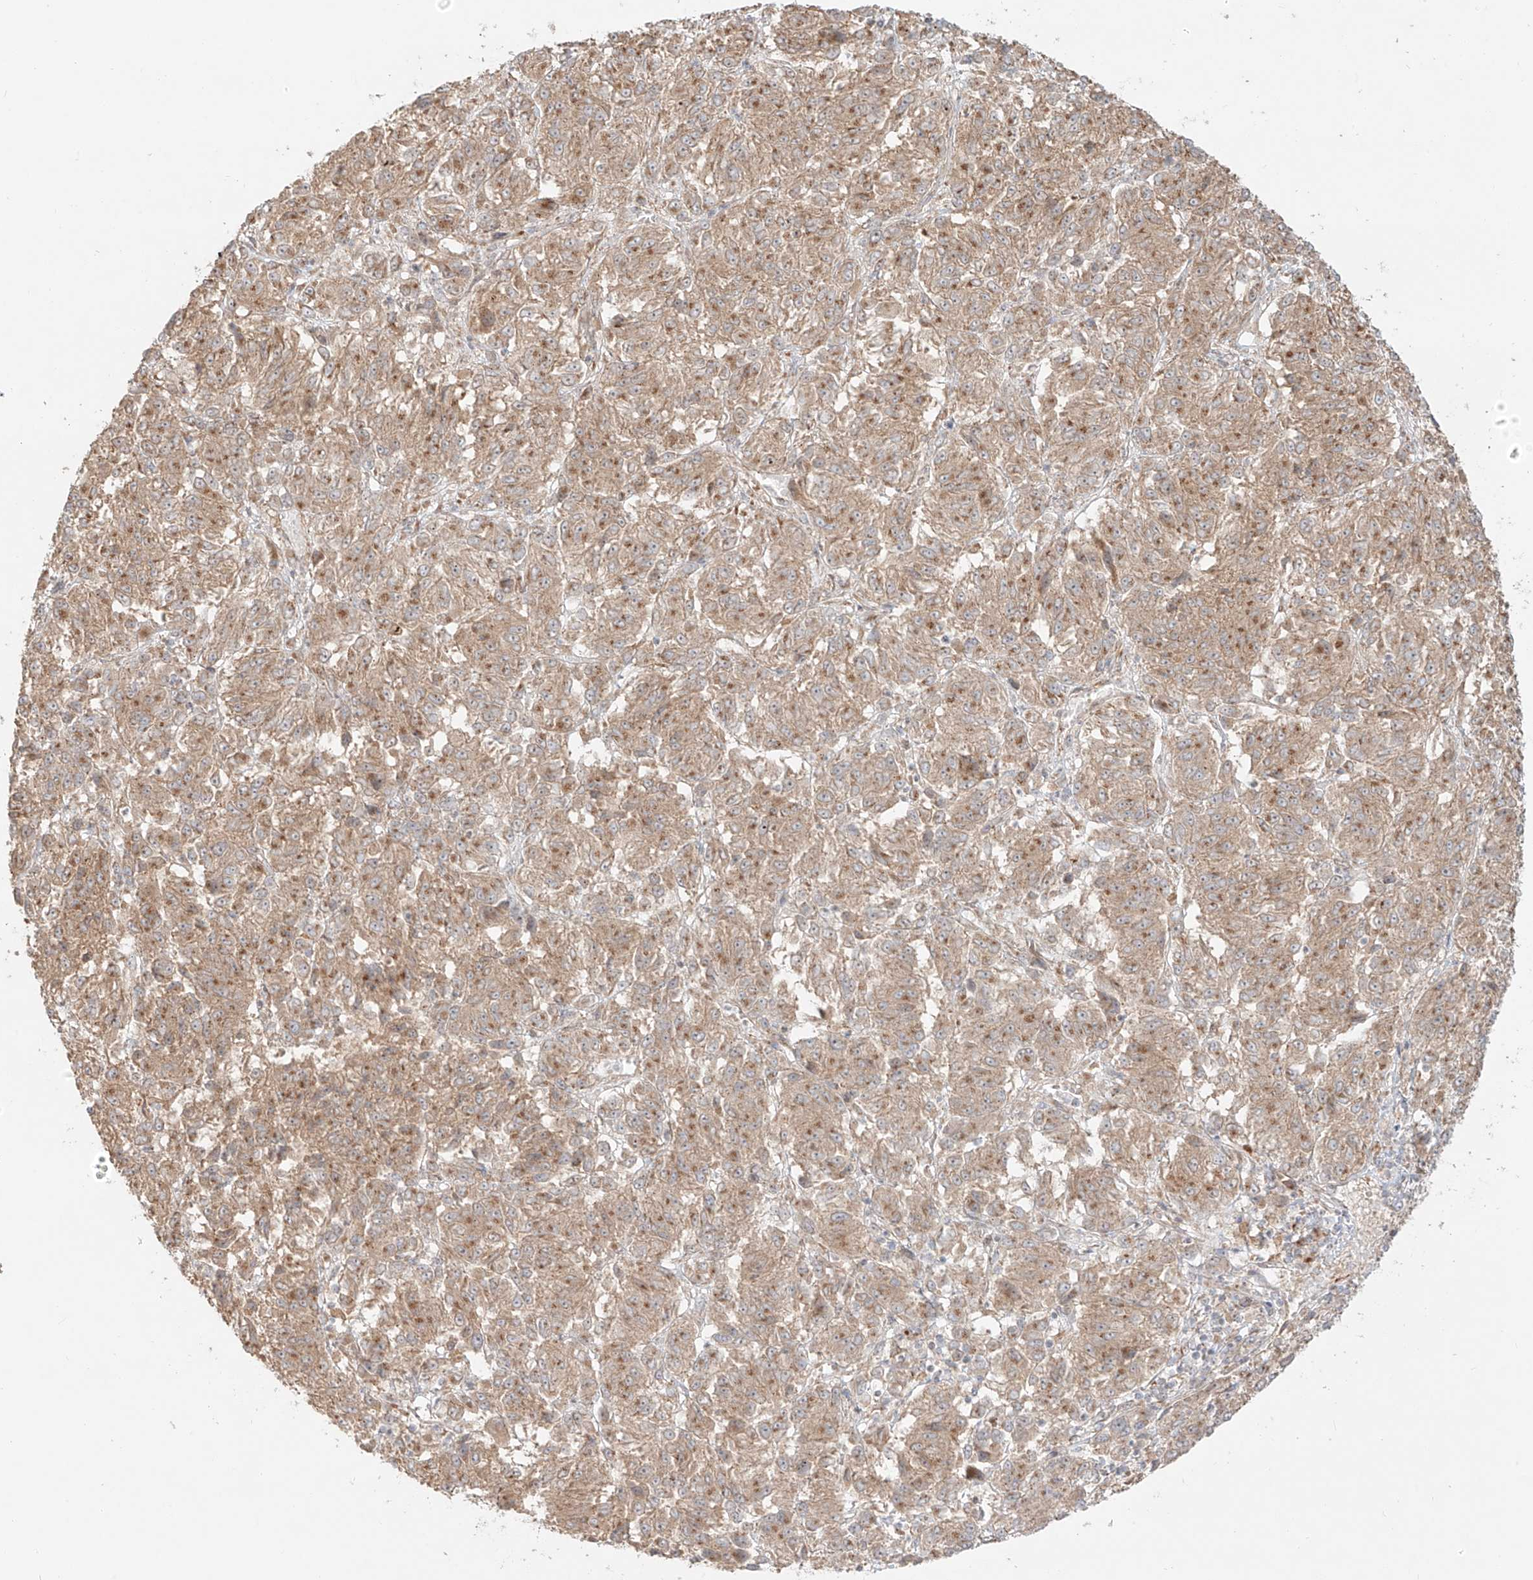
{"staining": {"intensity": "weak", "quantity": ">75%", "location": "cytoplasmic/membranous"}, "tissue": "melanoma", "cell_type": "Tumor cells", "image_type": "cancer", "snomed": [{"axis": "morphology", "description": "Malignant melanoma, Metastatic site"}, {"axis": "topography", "description": "Lung"}], "caption": "Malignant melanoma (metastatic site) stained with a protein marker reveals weak staining in tumor cells.", "gene": "ZNF287", "patient": {"sex": "male", "age": 64}}